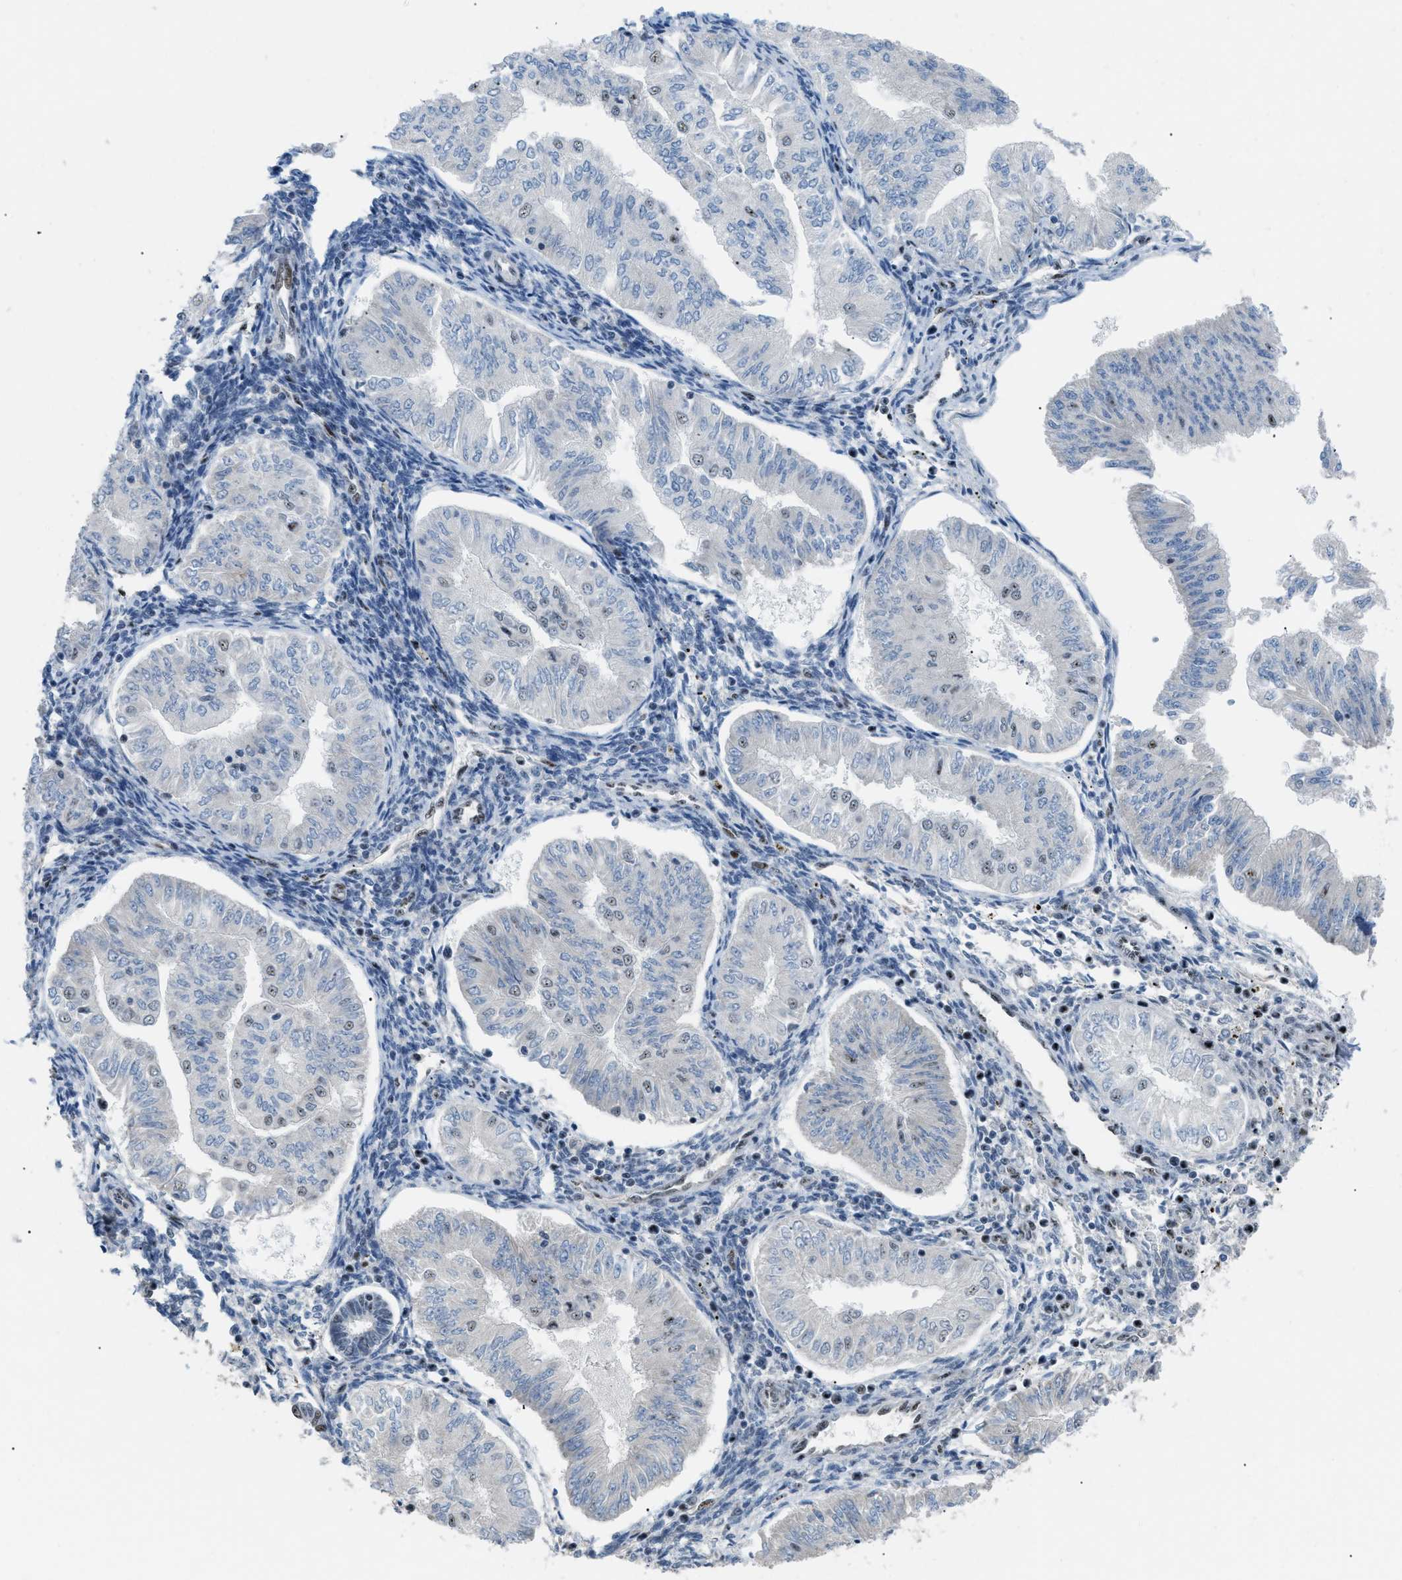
{"staining": {"intensity": "weak", "quantity": "<25%", "location": "nuclear"}, "tissue": "endometrial cancer", "cell_type": "Tumor cells", "image_type": "cancer", "snomed": [{"axis": "morphology", "description": "Normal tissue, NOS"}, {"axis": "morphology", "description": "Adenocarcinoma, NOS"}, {"axis": "topography", "description": "Endometrium"}], "caption": "Image shows no significant protein expression in tumor cells of endometrial adenocarcinoma.", "gene": "CDR2", "patient": {"sex": "female", "age": 53}}